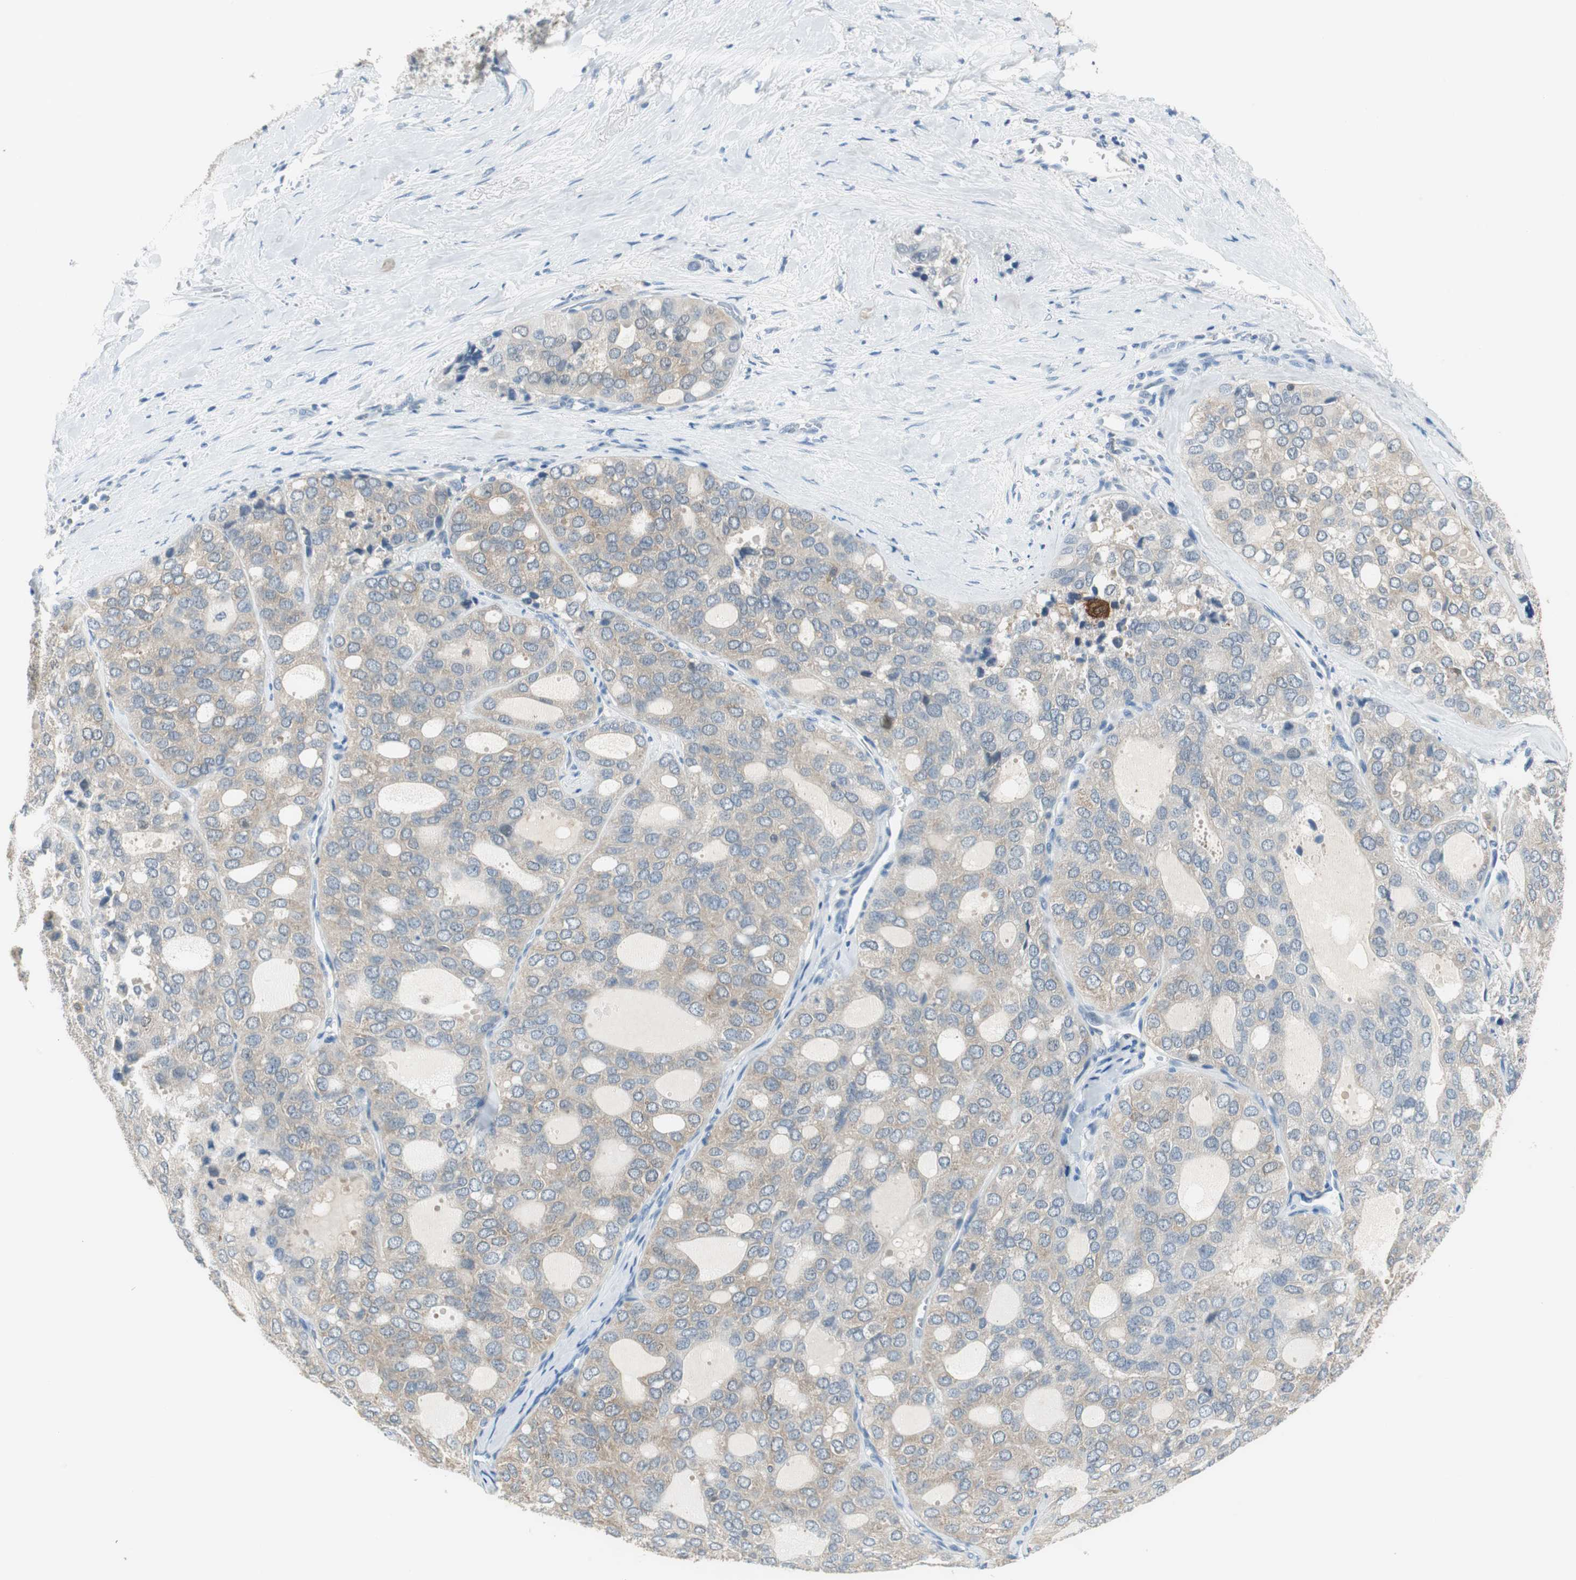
{"staining": {"intensity": "weak", "quantity": ">75%", "location": "cytoplasmic/membranous"}, "tissue": "thyroid cancer", "cell_type": "Tumor cells", "image_type": "cancer", "snomed": [{"axis": "morphology", "description": "Follicular adenoma carcinoma, NOS"}, {"axis": "topography", "description": "Thyroid gland"}], "caption": "Immunohistochemical staining of human follicular adenoma carcinoma (thyroid) exhibits low levels of weak cytoplasmic/membranous protein staining in approximately >75% of tumor cells.", "gene": "MSTO1", "patient": {"sex": "male", "age": 75}}